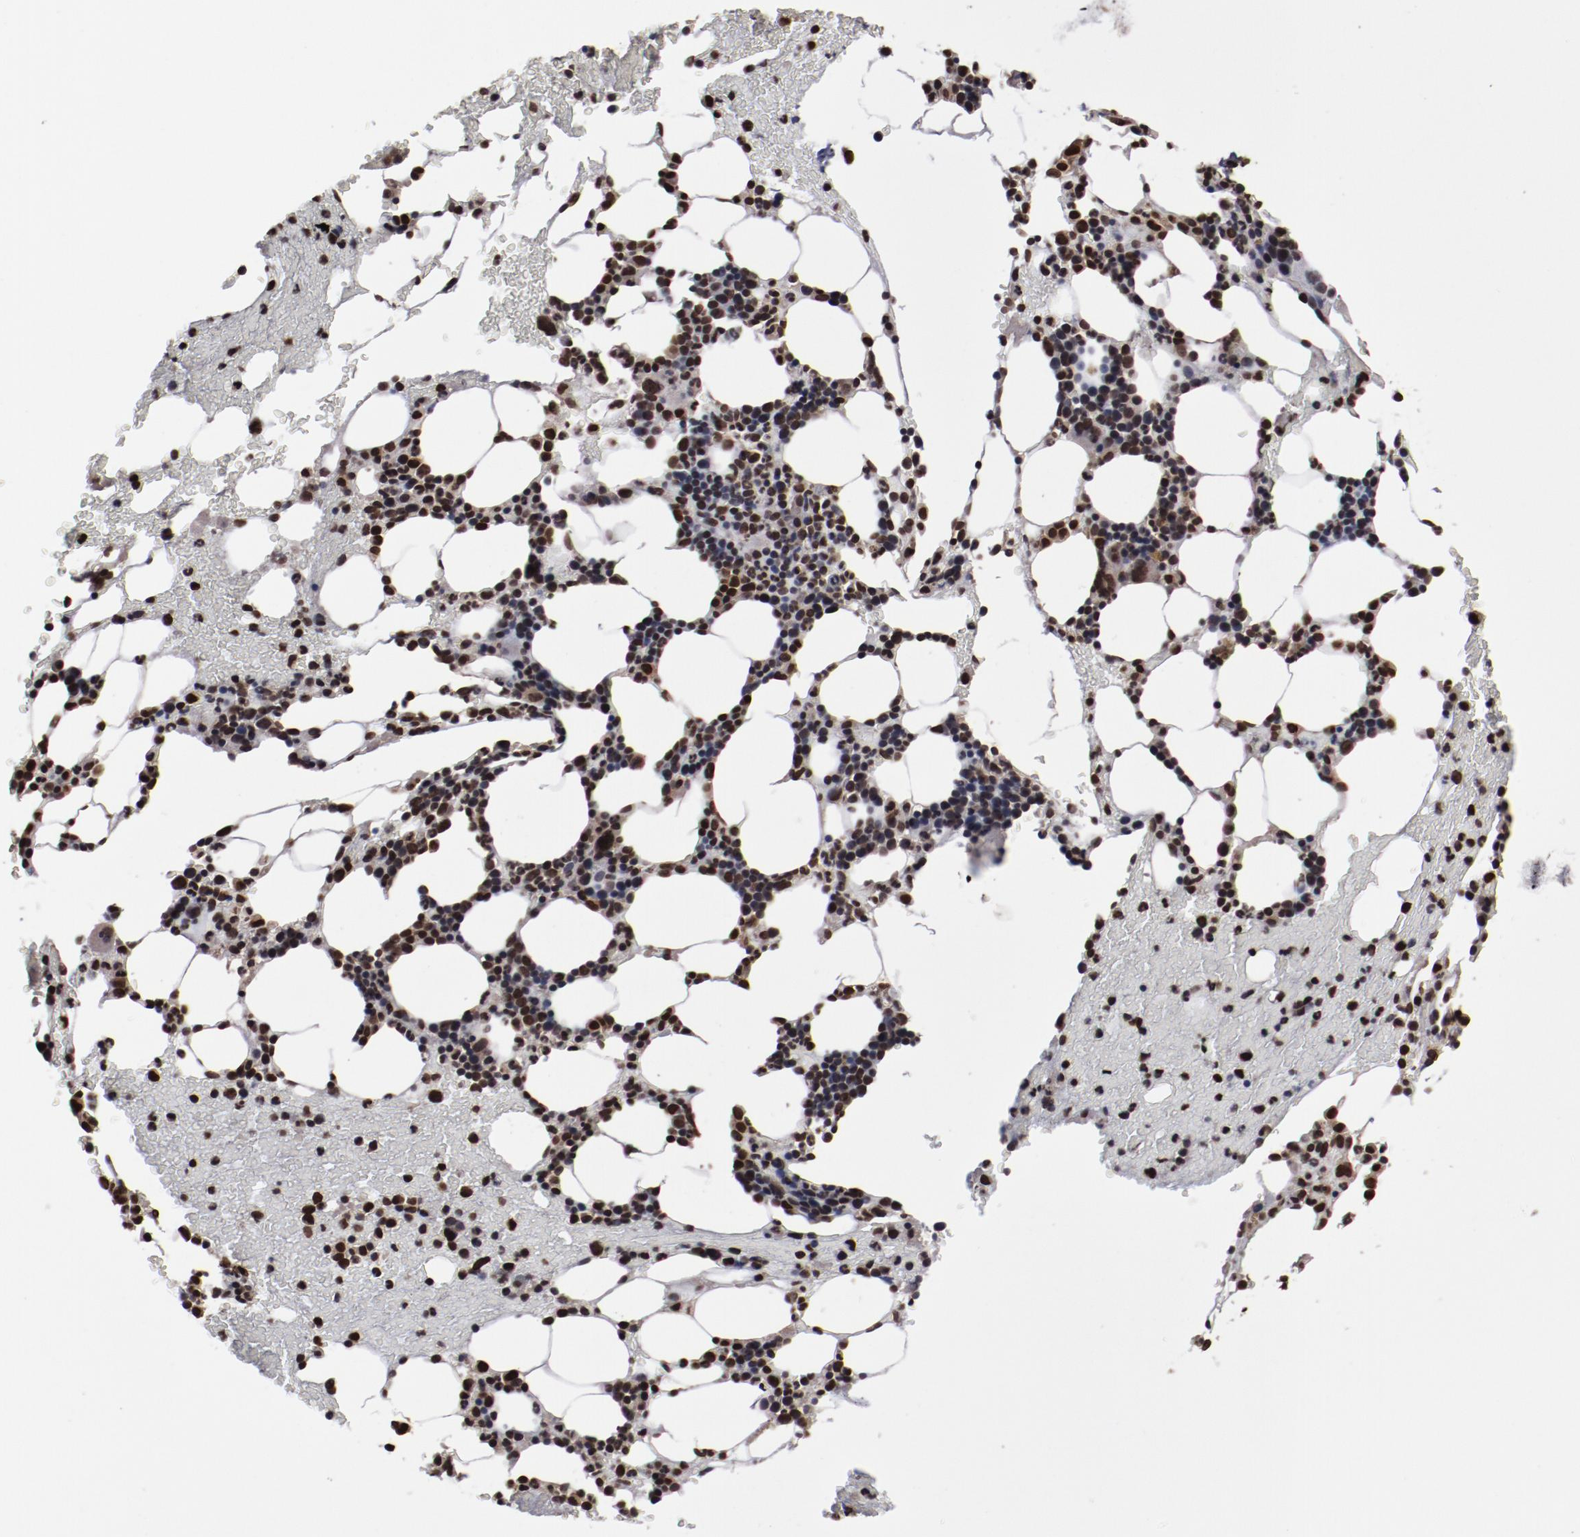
{"staining": {"intensity": "strong", "quantity": ">75%", "location": "nuclear"}, "tissue": "bone marrow", "cell_type": "Hematopoietic cells", "image_type": "normal", "snomed": [{"axis": "morphology", "description": "Normal tissue, NOS"}, {"axis": "topography", "description": "Bone marrow"}], "caption": "IHC of benign bone marrow reveals high levels of strong nuclear positivity in approximately >75% of hematopoietic cells. IHC stains the protein of interest in brown and the nuclei are stained blue.", "gene": "AKT1", "patient": {"sex": "female", "age": 84}}